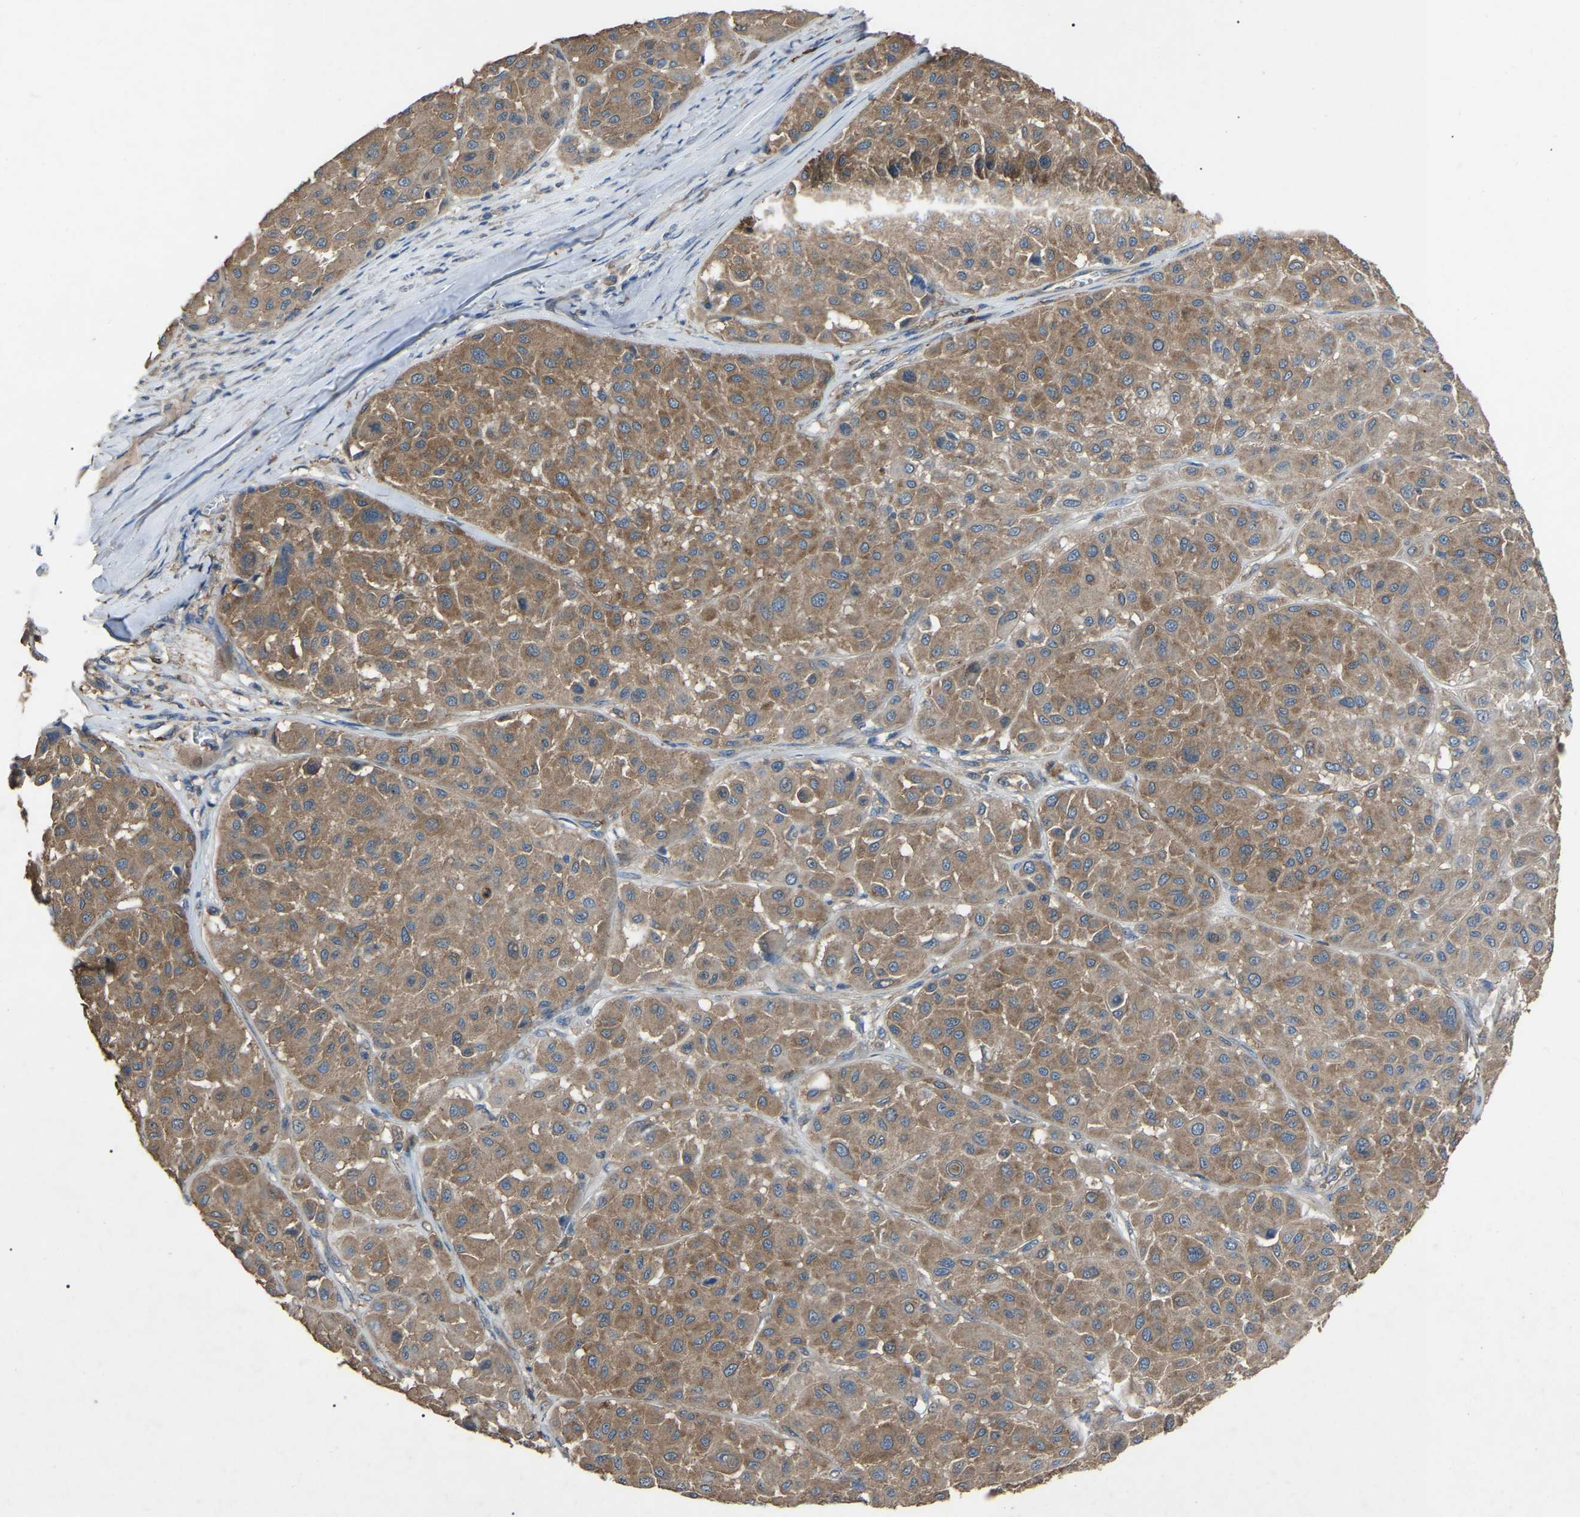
{"staining": {"intensity": "moderate", "quantity": ">75%", "location": "cytoplasmic/membranous"}, "tissue": "melanoma", "cell_type": "Tumor cells", "image_type": "cancer", "snomed": [{"axis": "morphology", "description": "Malignant melanoma, Metastatic site"}, {"axis": "topography", "description": "Soft tissue"}], "caption": "IHC (DAB (3,3'-diaminobenzidine)) staining of malignant melanoma (metastatic site) shows moderate cytoplasmic/membranous protein positivity in about >75% of tumor cells. The protein of interest is stained brown, and the nuclei are stained in blue (DAB (3,3'-diaminobenzidine) IHC with brightfield microscopy, high magnification).", "gene": "AIMP1", "patient": {"sex": "male", "age": 41}}